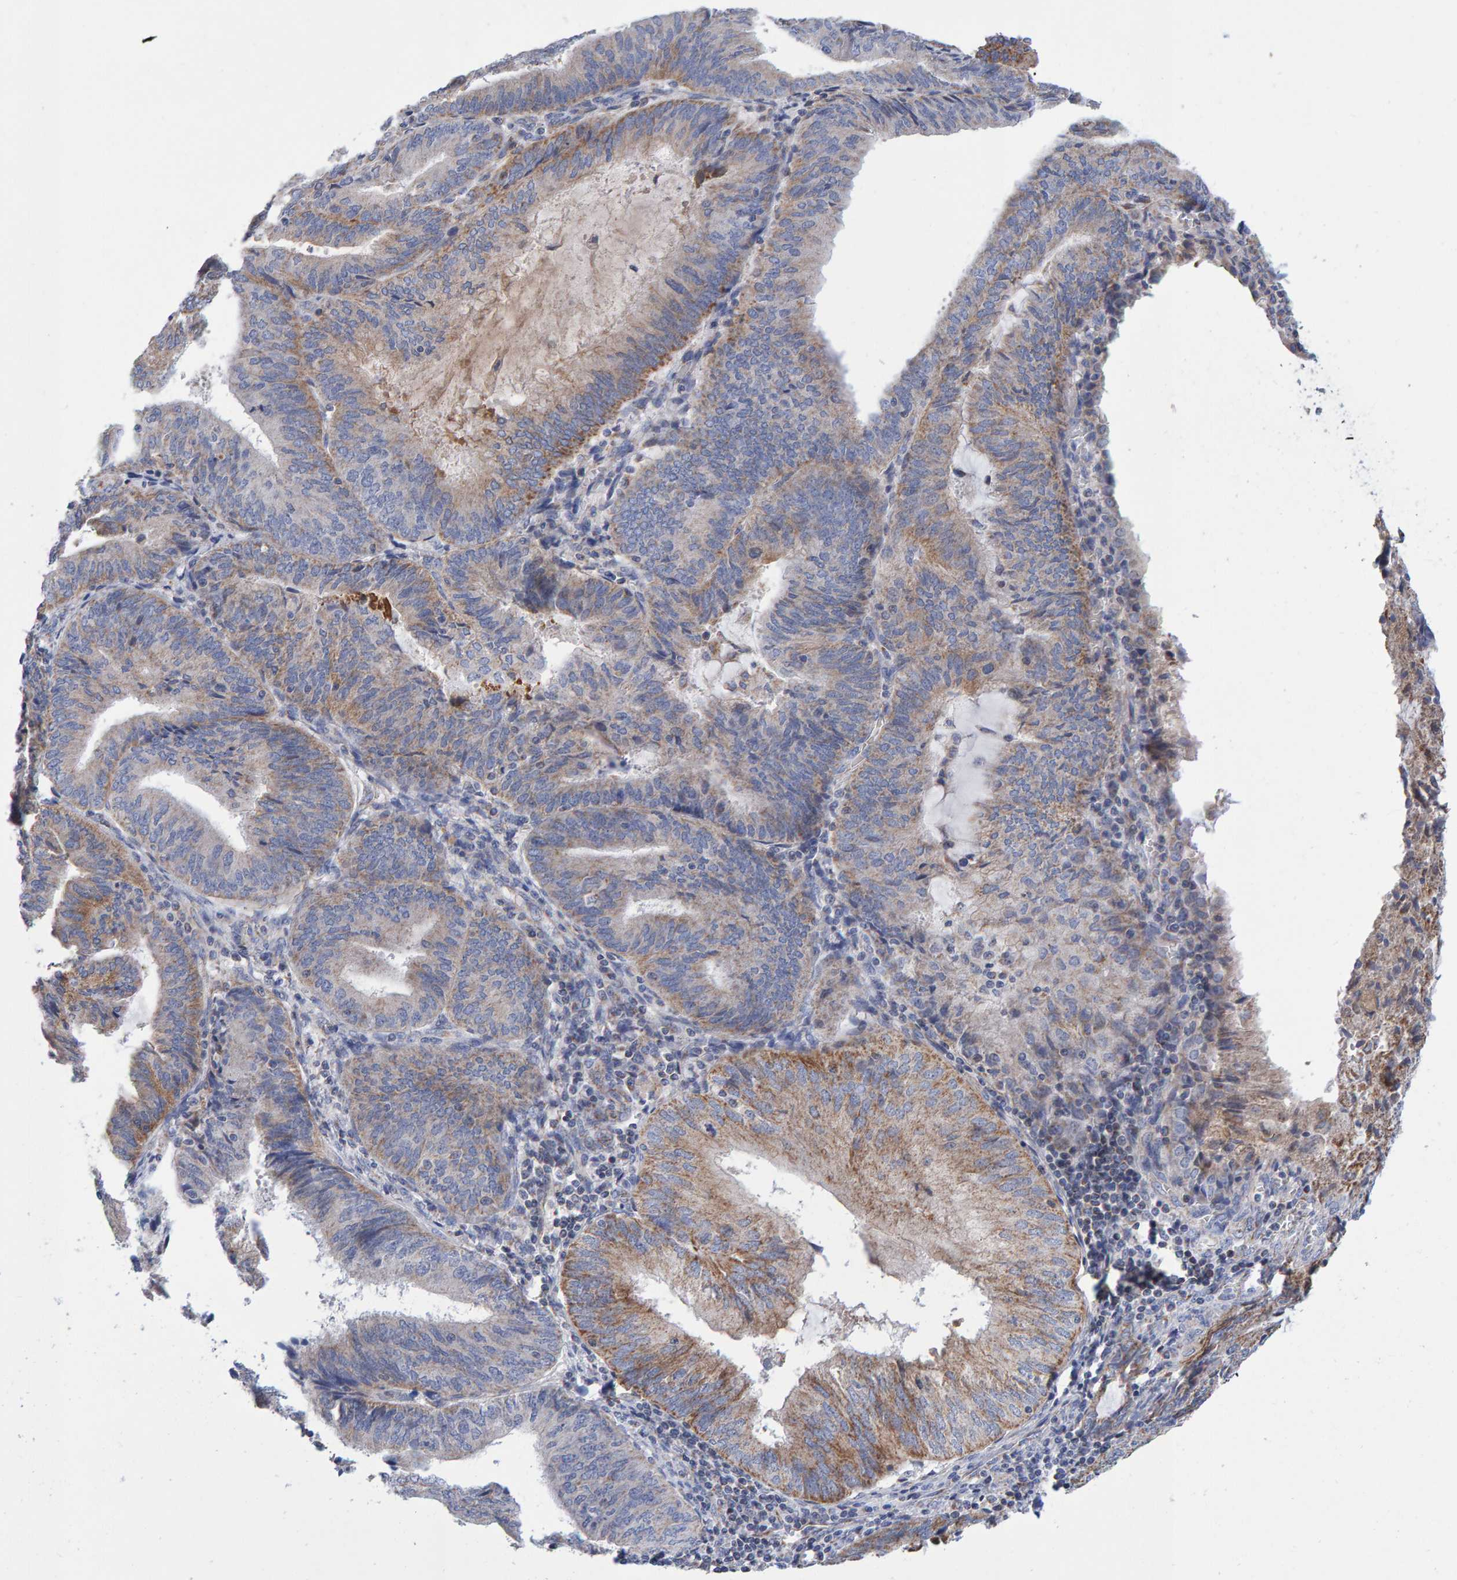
{"staining": {"intensity": "weak", "quantity": "25%-75%", "location": "cytoplasmic/membranous"}, "tissue": "endometrial cancer", "cell_type": "Tumor cells", "image_type": "cancer", "snomed": [{"axis": "morphology", "description": "Adenocarcinoma, NOS"}, {"axis": "topography", "description": "Endometrium"}], "caption": "Immunohistochemistry (DAB (3,3'-diaminobenzidine)) staining of endometrial adenocarcinoma shows weak cytoplasmic/membranous protein expression in approximately 25%-75% of tumor cells. The staining is performed using DAB (3,3'-diaminobenzidine) brown chromogen to label protein expression. The nuclei are counter-stained blue using hematoxylin.", "gene": "EFR3A", "patient": {"sex": "female", "age": 81}}